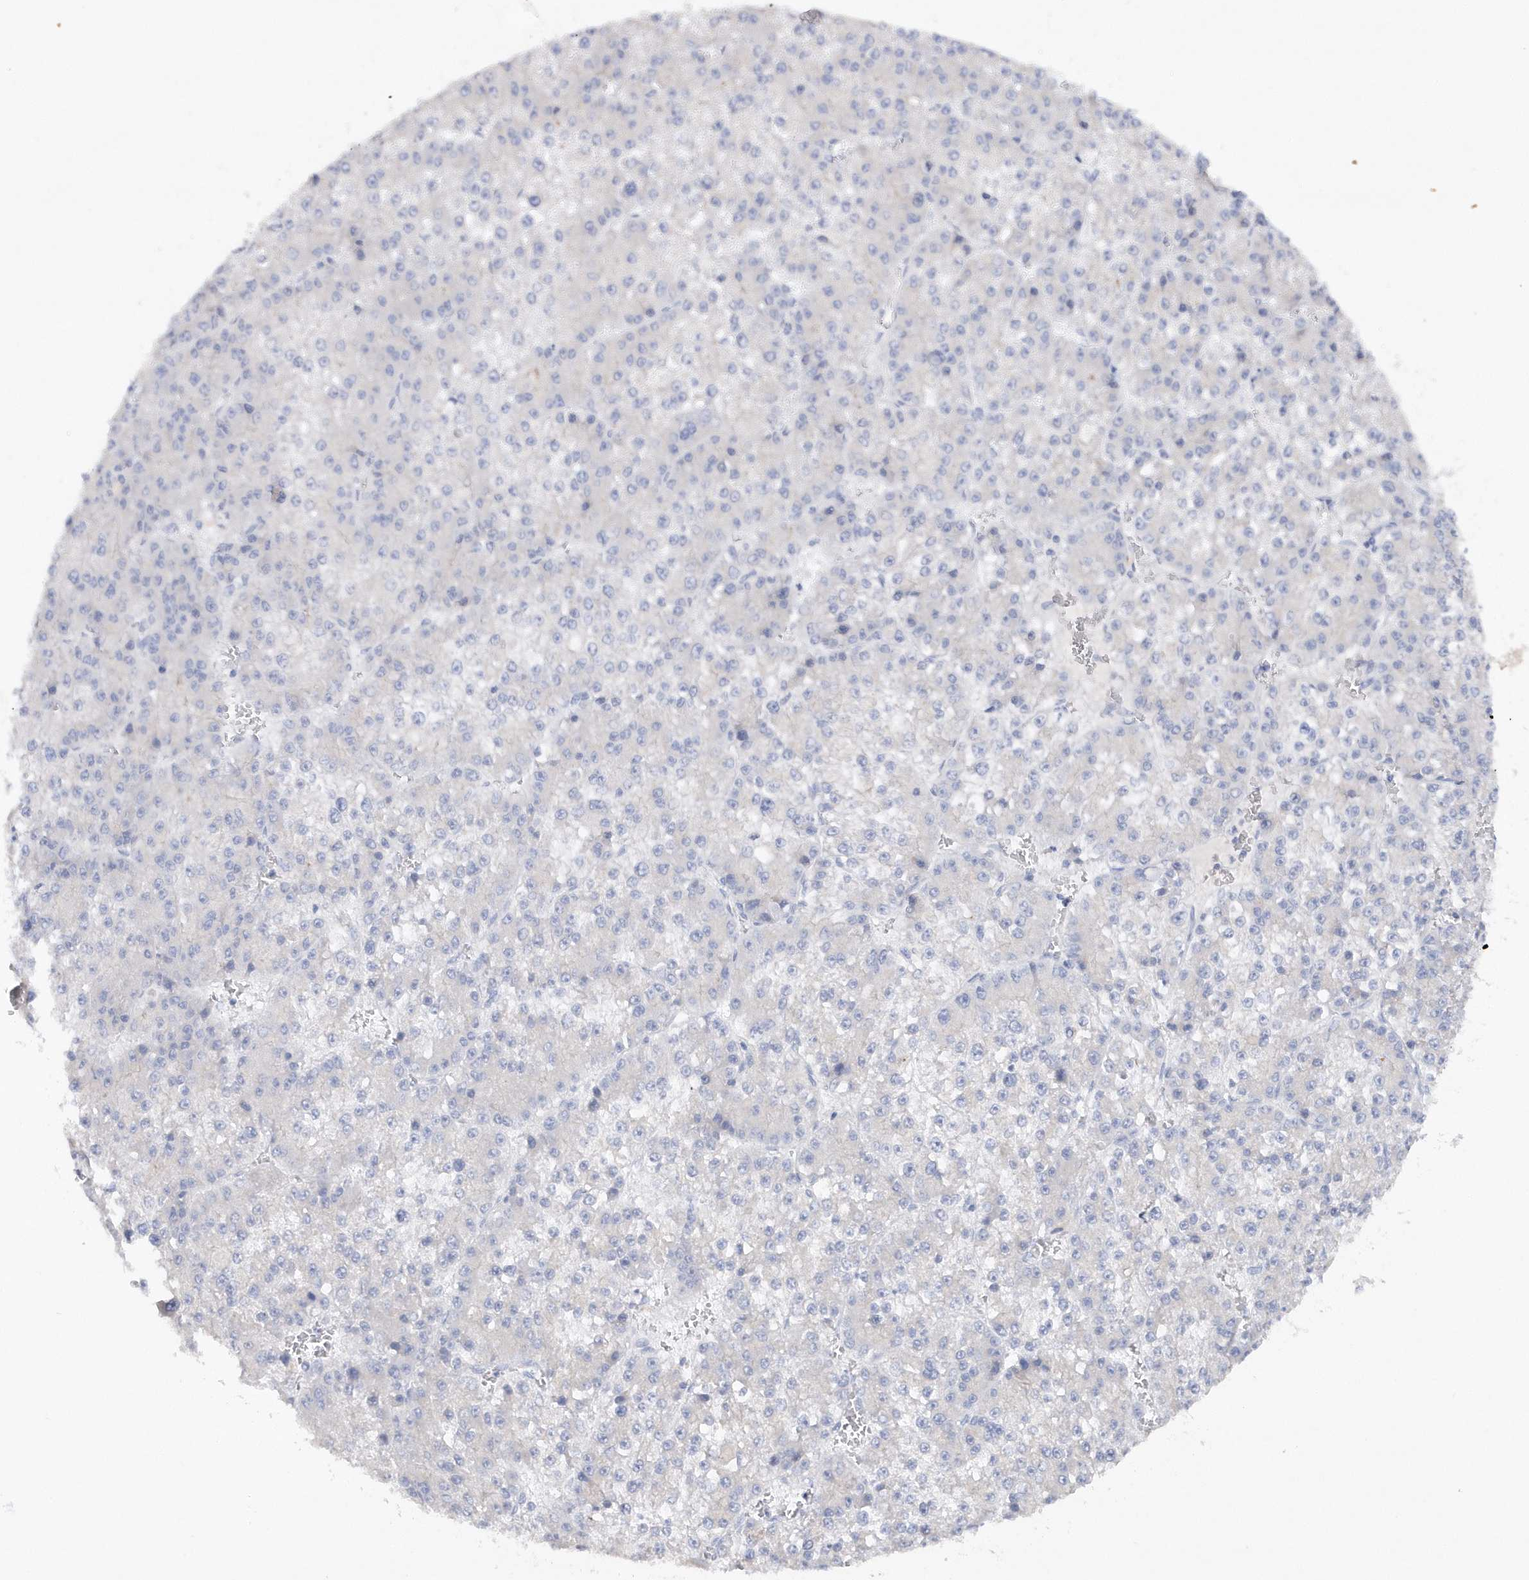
{"staining": {"intensity": "negative", "quantity": "none", "location": "none"}, "tissue": "liver cancer", "cell_type": "Tumor cells", "image_type": "cancer", "snomed": [{"axis": "morphology", "description": "Carcinoma, Hepatocellular, NOS"}, {"axis": "topography", "description": "Liver"}], "caption": "High magnification brightfield microscopy of liver cancer (hepatocellular carcinoma) stained with DAB (3,3'-diaminobenzidine) (brown) and counterstained with hematoxylin (blue): tumor cells show no significant expression.", "gene": "RPE", "patient": {"sex": "female", "age": 73}}